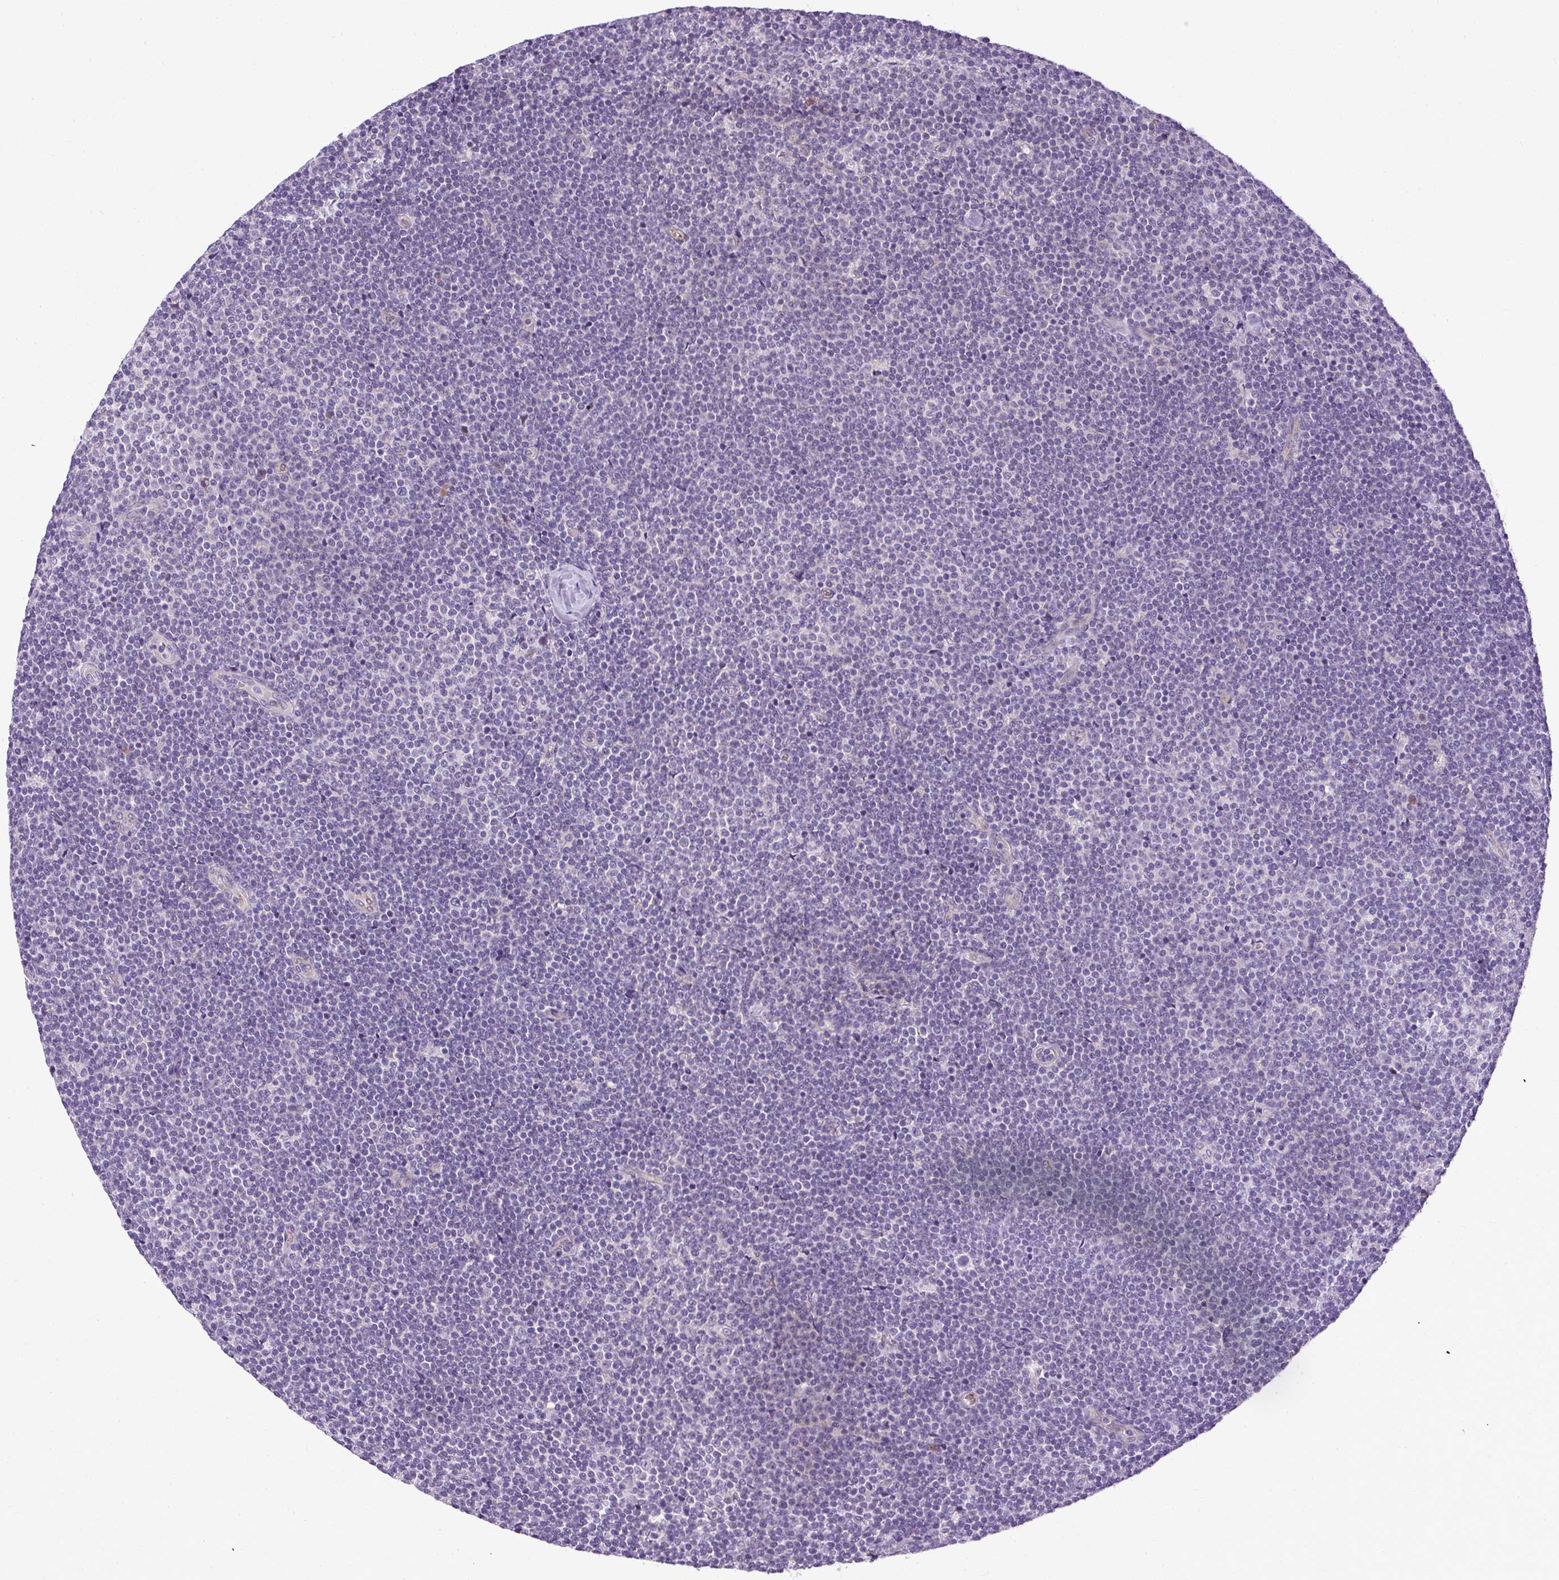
{"staining": {"intensity": "negative", "quantity": "none", "location": "none"}, "tissue": "lymphoma", "cell_type": "Tumor cells", "image_type": "cancer", "snomed": [{"axis": "morphology", "description": "Malignant lymphoma, non-Hodgkin's type, Low grade"}, {"axis": "topography", "description": "Lymph node"}], "caption": "Histopathology image shows no significant protein positivity in tumor cells of lymphoma.", "gene": "FAM149A", "patient": {"sex": "male", "age": 48}}